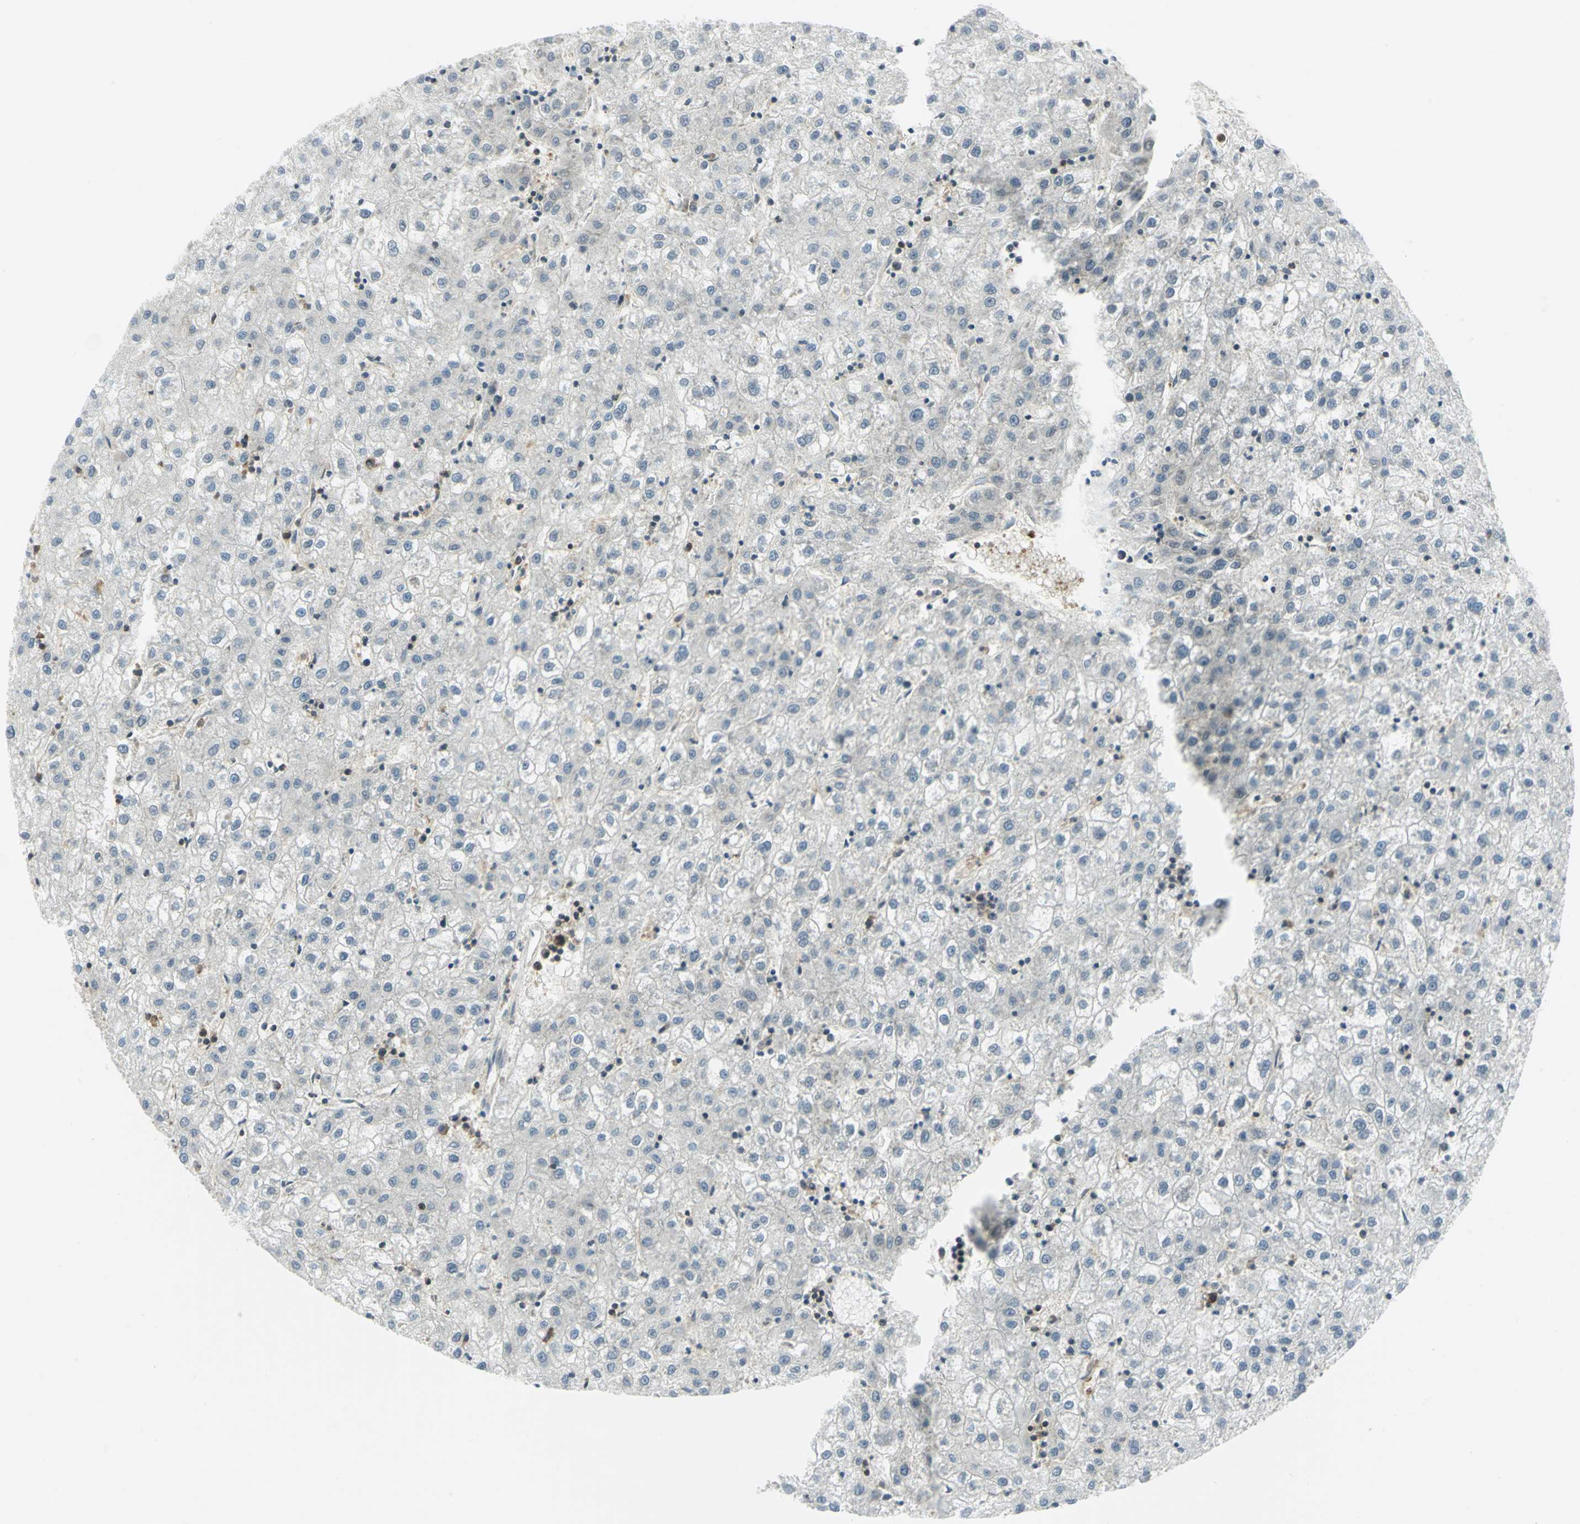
{"staining": {"intensity": "negative", "quantity": "none", "location": "none"}, "tissue": "liver cancer", "cell_type": "Tumor cells", "image_type": "cancer", "snomed": [{"axis": "morphology", "description": "Carcinoma, Hepatocellular, NOS"}, {"axis": "topography", "description": "Liver"}], "caption": "High magnification brightfield microscopy of liver cancer stained with DAB (3,3'-diaminobenzidine) (brown) and counterstained with hematoxylin (blue): tumor cells show no significant positivity.", "gene": "ALDOA", "patient": {"sex": "male", "age": 72}}